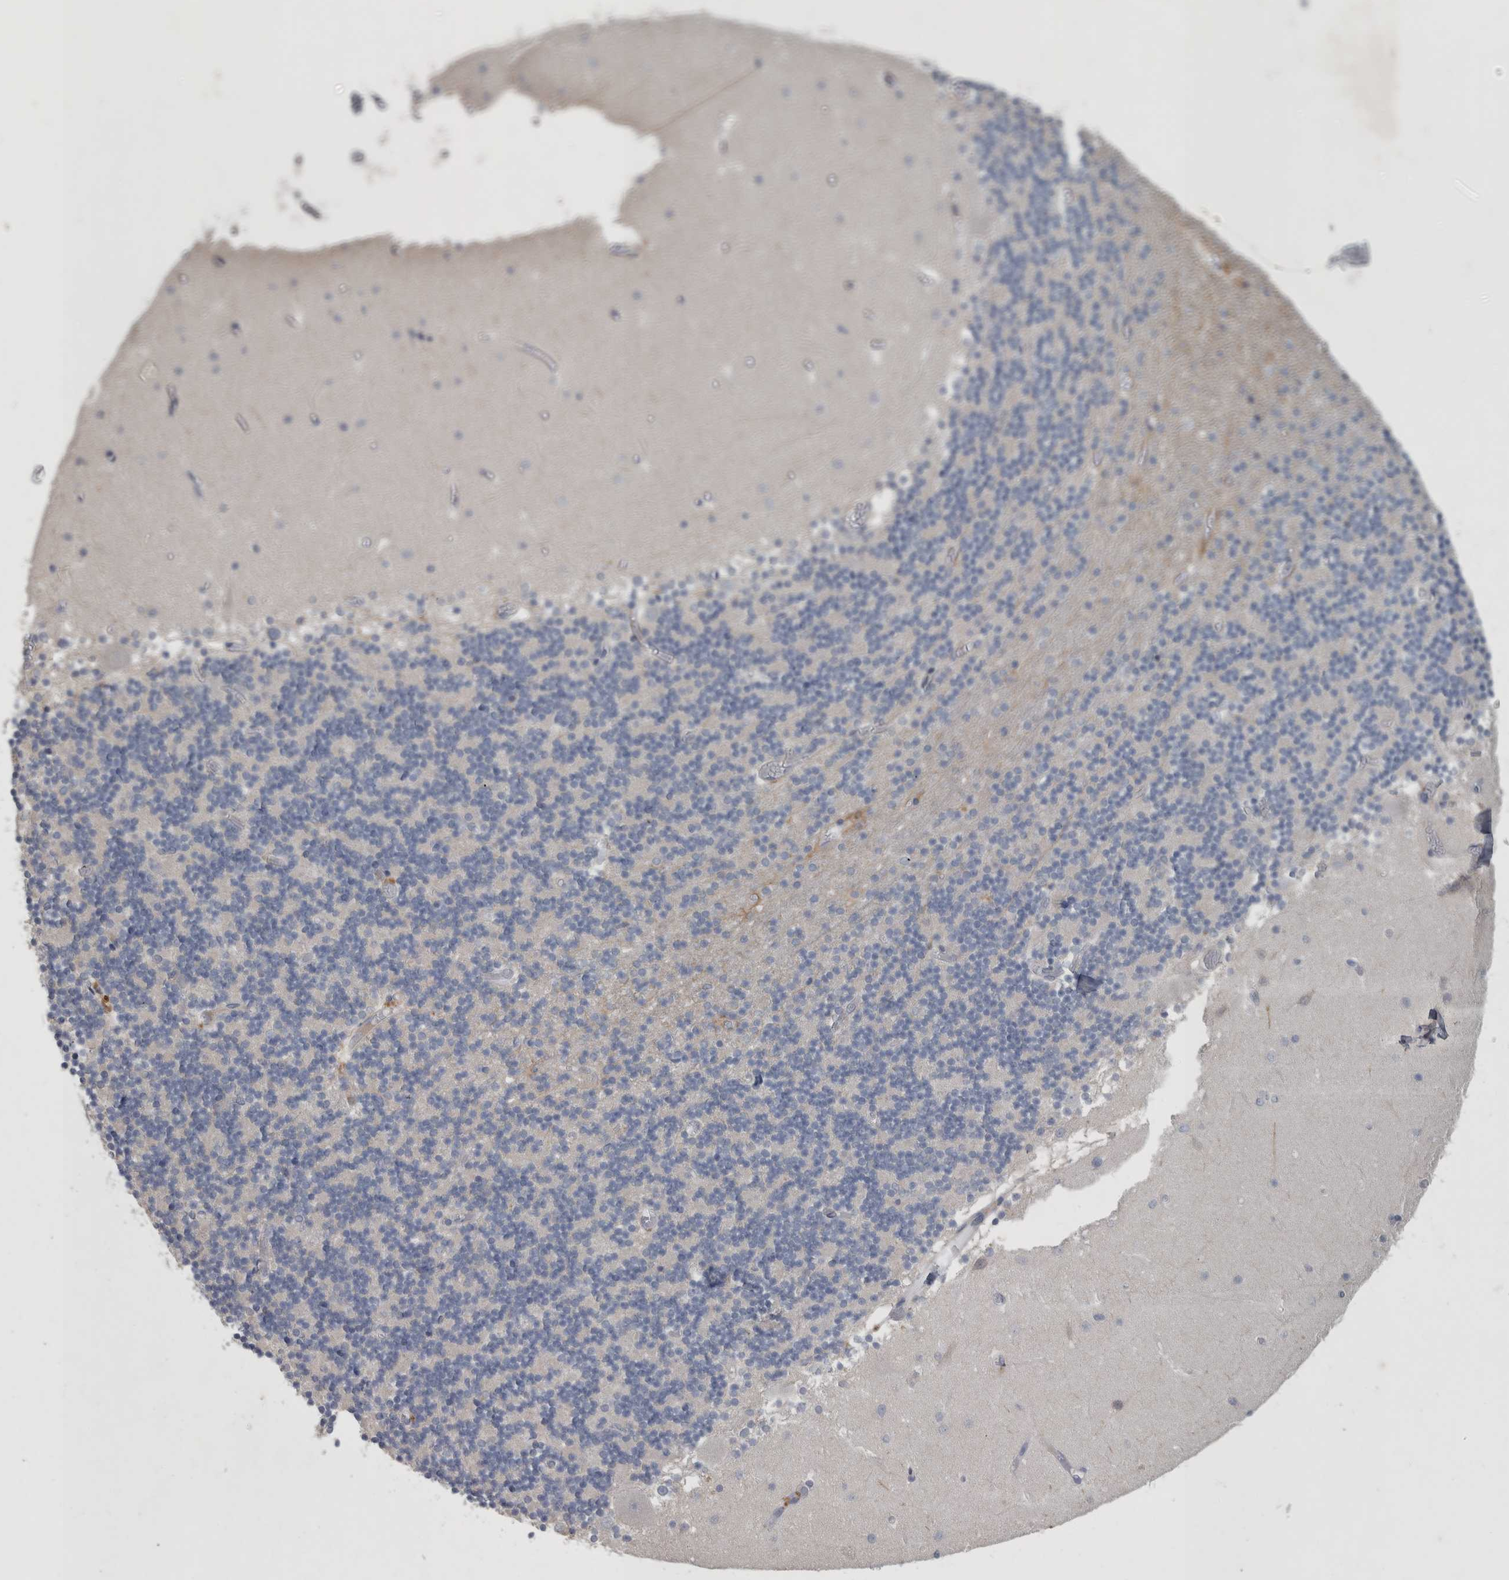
{"staining": {"intensity": "negative", "quantity": "none", "location": "none"}, "tissue": "cerebellum", "cell_type": "Cells in granular layer", "image_type": "normal", "snomed": [{"axis": "morphology", "description": "Normal tissue, NOS"}, {"axis": "topography", "description": "Cerebellum"}], "caption": "This is a photomicrograph of immunohistochemistry staining of normal cerebellum, which shows no expression in cells in granular layer.", "gene": "SLC22A11", "patient": {"sex": "female", "age": 28}}